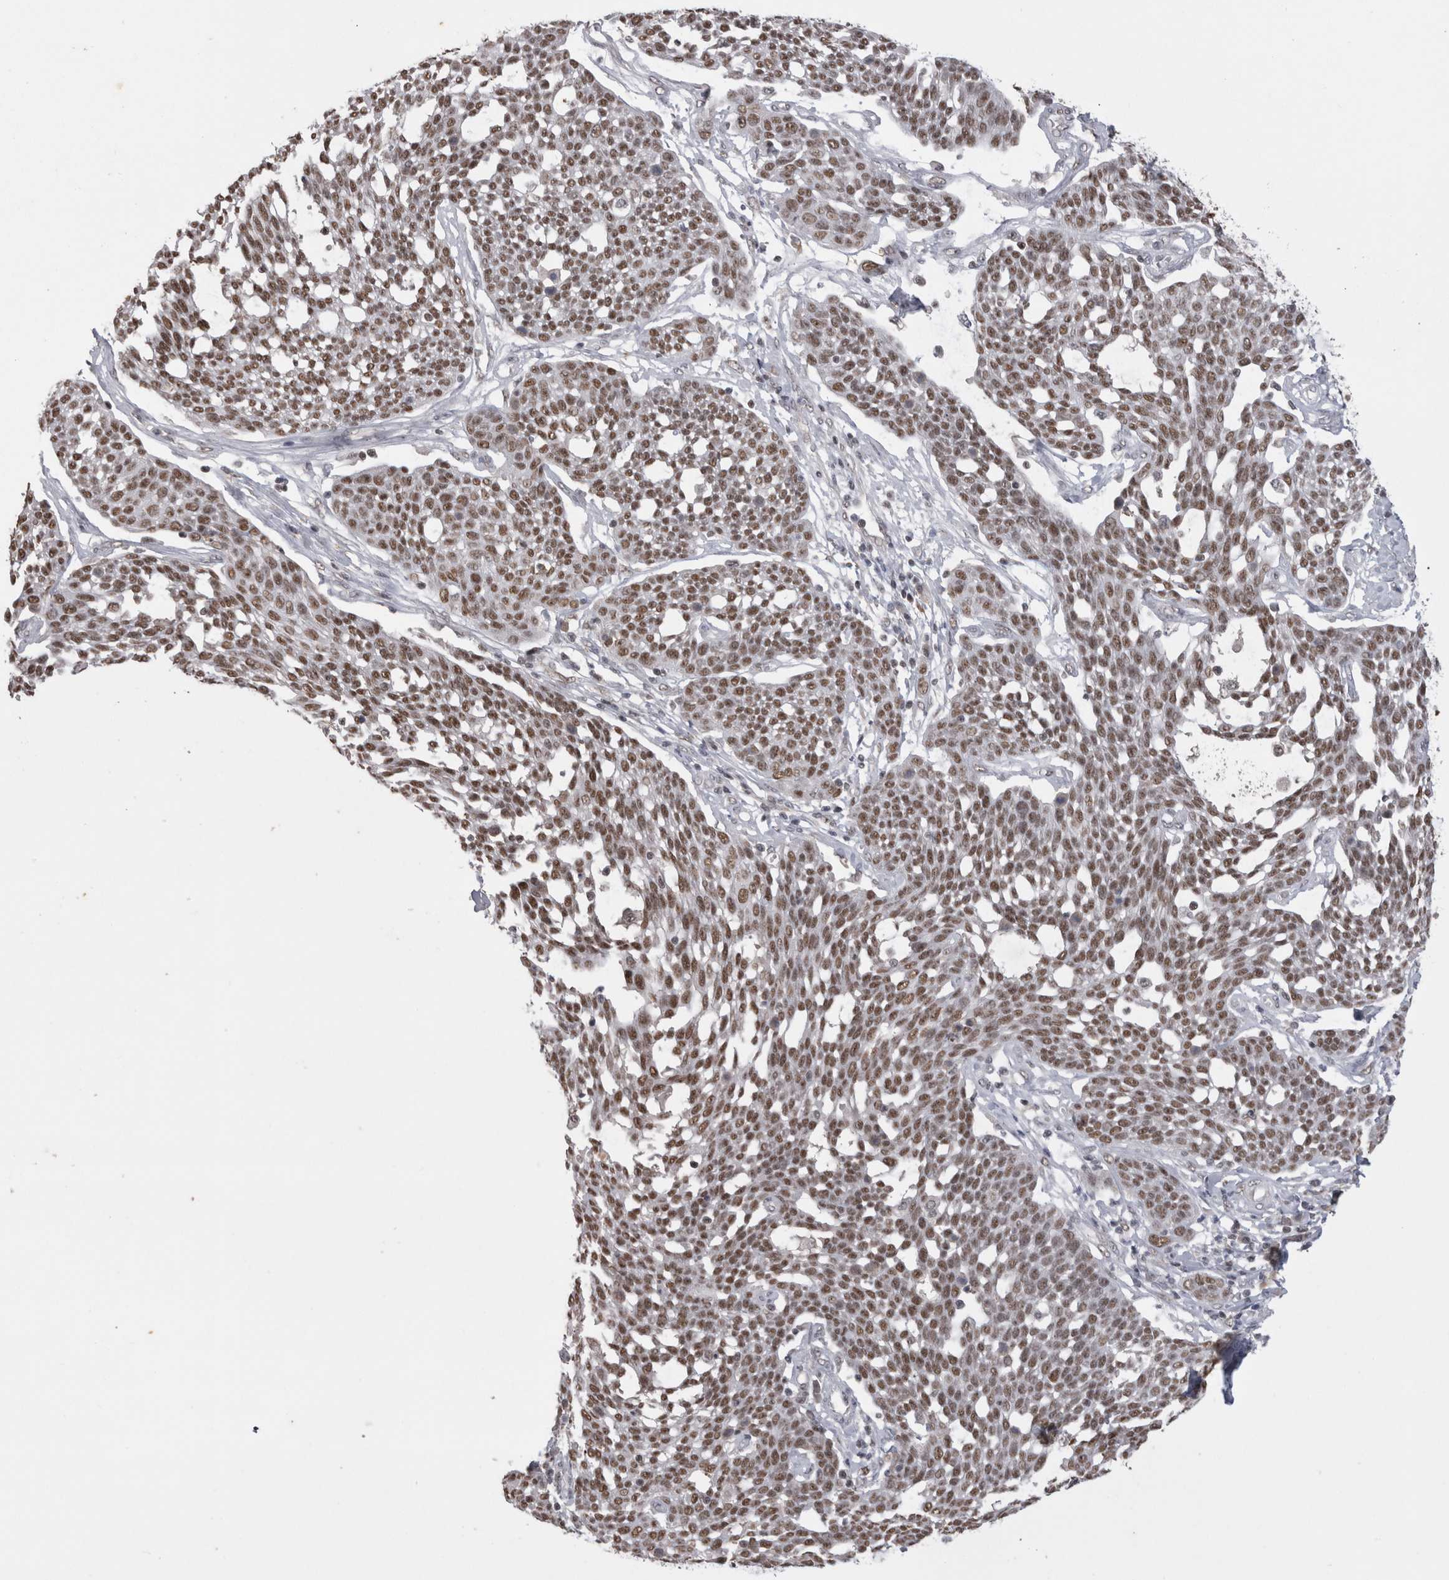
{"staining": {"intensity": "moderate", "quantity": ">75%", "location": "nuclear"}, "tissue": "cervical cancer", "cell_type": "Tumor cells", "image_type": "cancer", "snomed": [{"axis": "morphology", "description": "Squamous cell carcinoma, NOS"}, {"axis": "topography", "description": "Cervix"}], "caption": "This is an image of immunohistochemistry (IHC) staining of squamous cell carcinoma (cervical), which shows moderate staining in the nuclear of tumor cells.", "gene": "DAXX", "patient": {"sex": "female", "age": 34}}